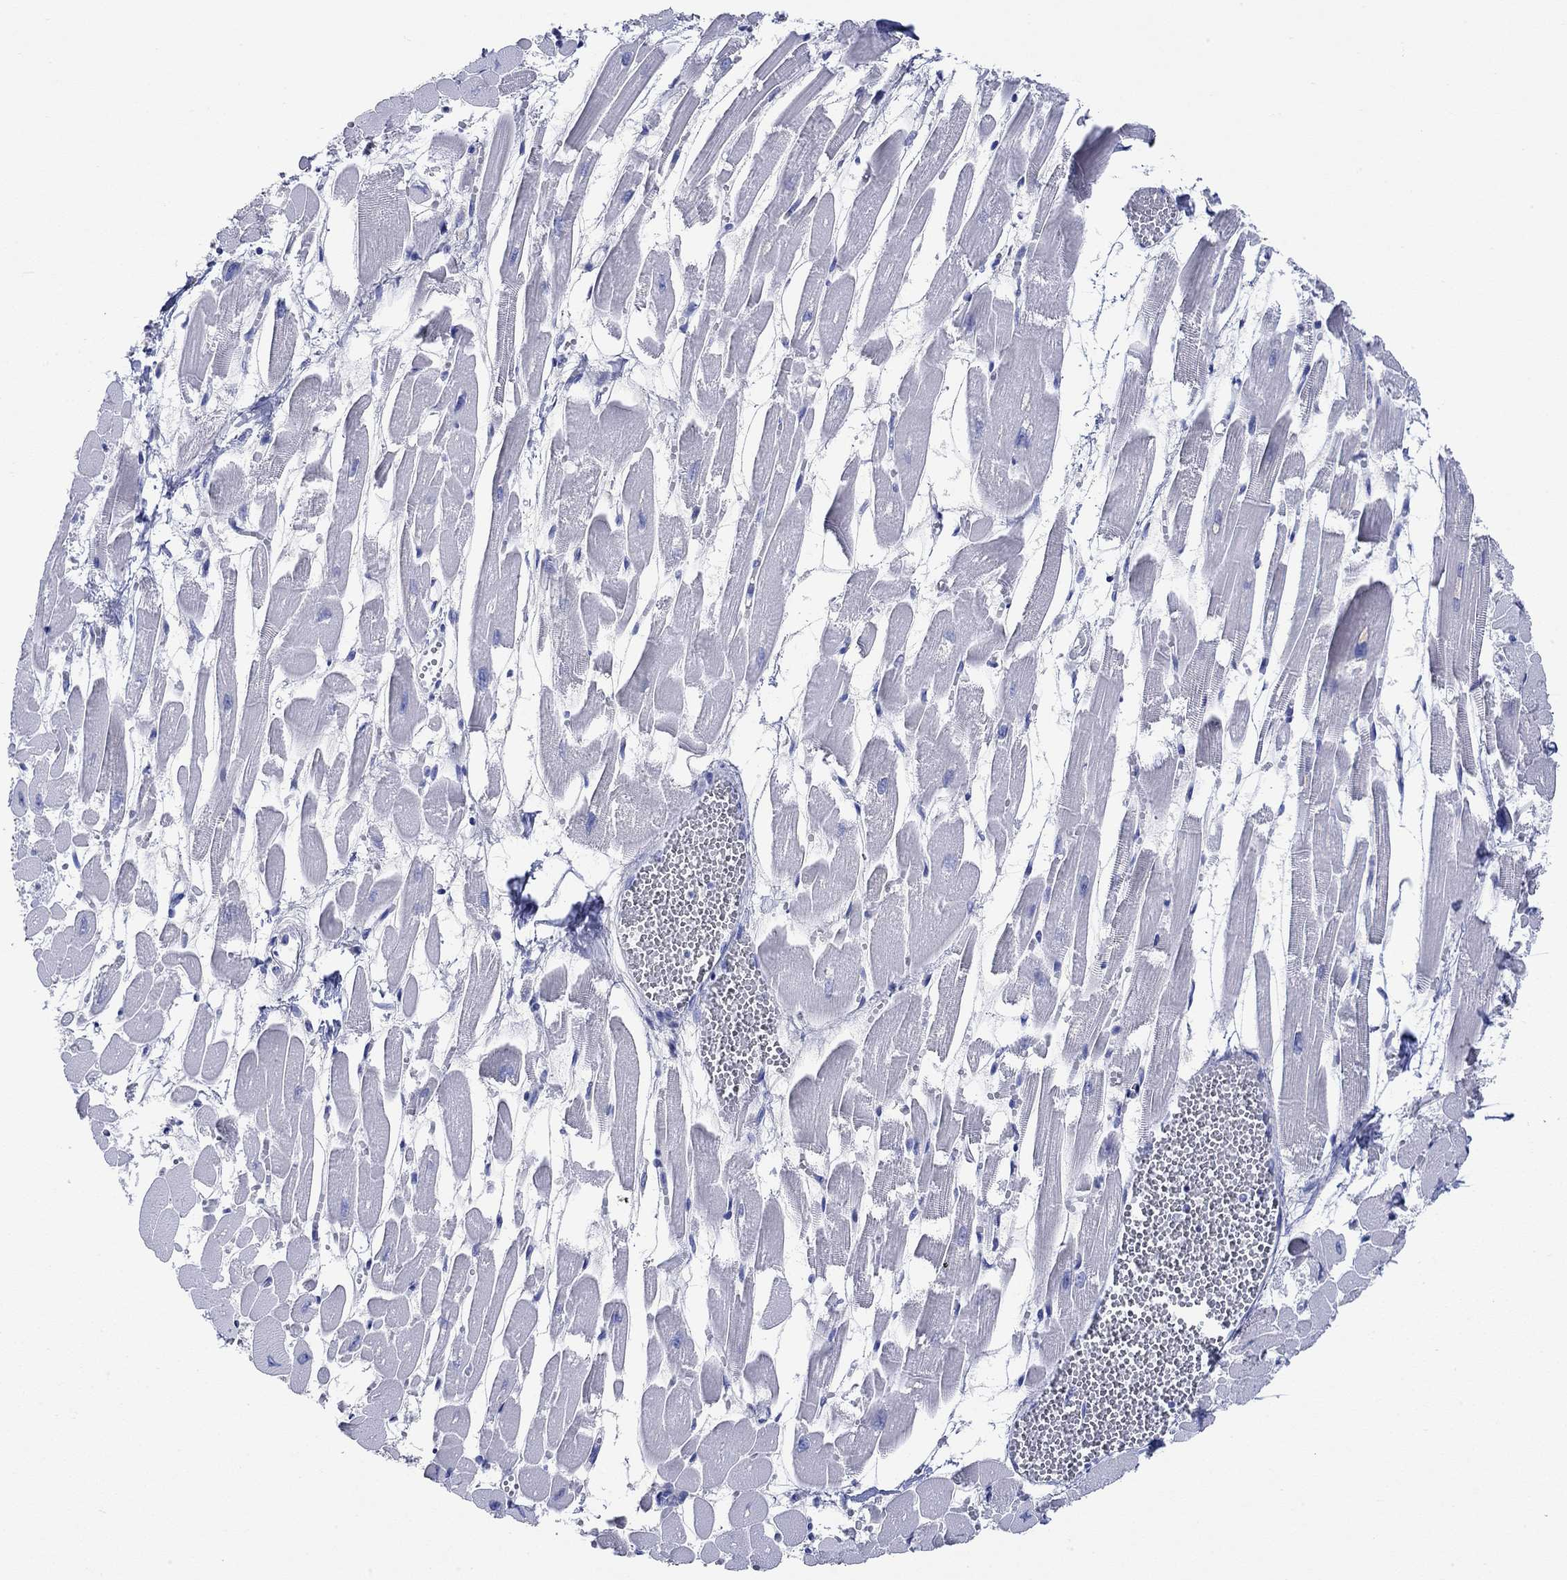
{"staining": {"intensity": "moderate", "quantity": "25%-75%", "location": "cytoplasmic/membranous"}, "tissue": "heart muscle", "cell_type": "Cardiomyocytes", "image_type": "normal", "snomed": [{"axis": "morphology", "description": "Normal tissue, NOS"}, {"axis": "topography", "description": "Heart"}], "caption": "Human heart muscle stained with a brown dye demonstrates moderate cytoplasmic/membranous positive expression in about 25%-75% of cardiomyocytes.", "gene": "P2RY6", "patient": {"sex": "female", "age": 52}}